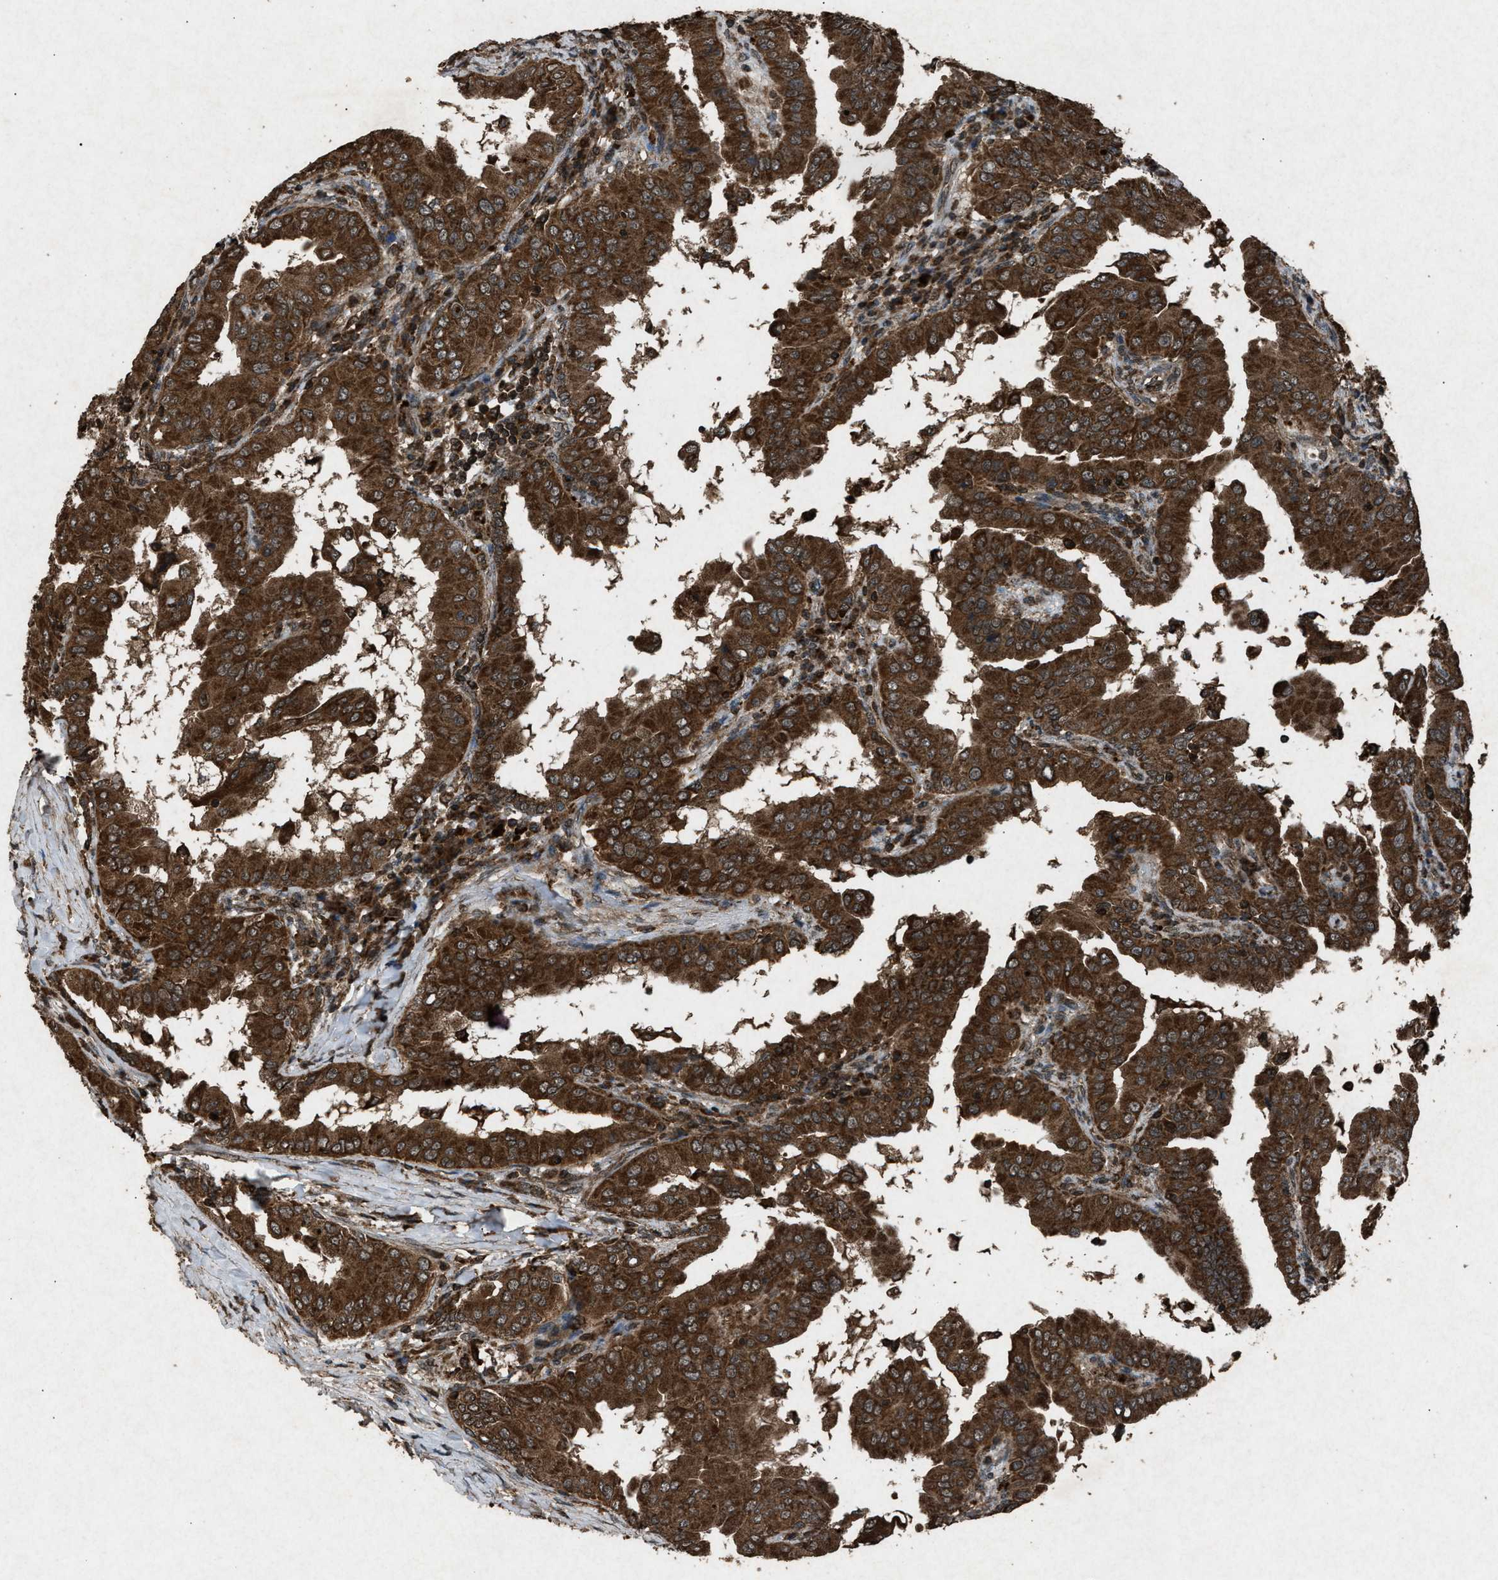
{"staining": {"intensity": "strong", "quantity": ">75%", "location": "cytoplasmic/membranous"}, "tissue": "thyroid cancer", "cell_type": "Tumor cells", "image_type": "cancer", "snomed": [{"axis": "morphology", "description": "Papillary adenocarcinoma, NOS"}, {"axis": "topography", "description": "Thyroid gland"}], "caption": "This photomicrograph exhibits papillary adenocarcinoma (thyroid) stained with immunohistochemistry (IHC) to label a protein in brown. The cytoplasmic/membranous of tumor cells show strong positivity for the protein. Nuclei are counter-stained blue.", "gene": "OAS1", "patient": {"sex": "male", "age": 33}}